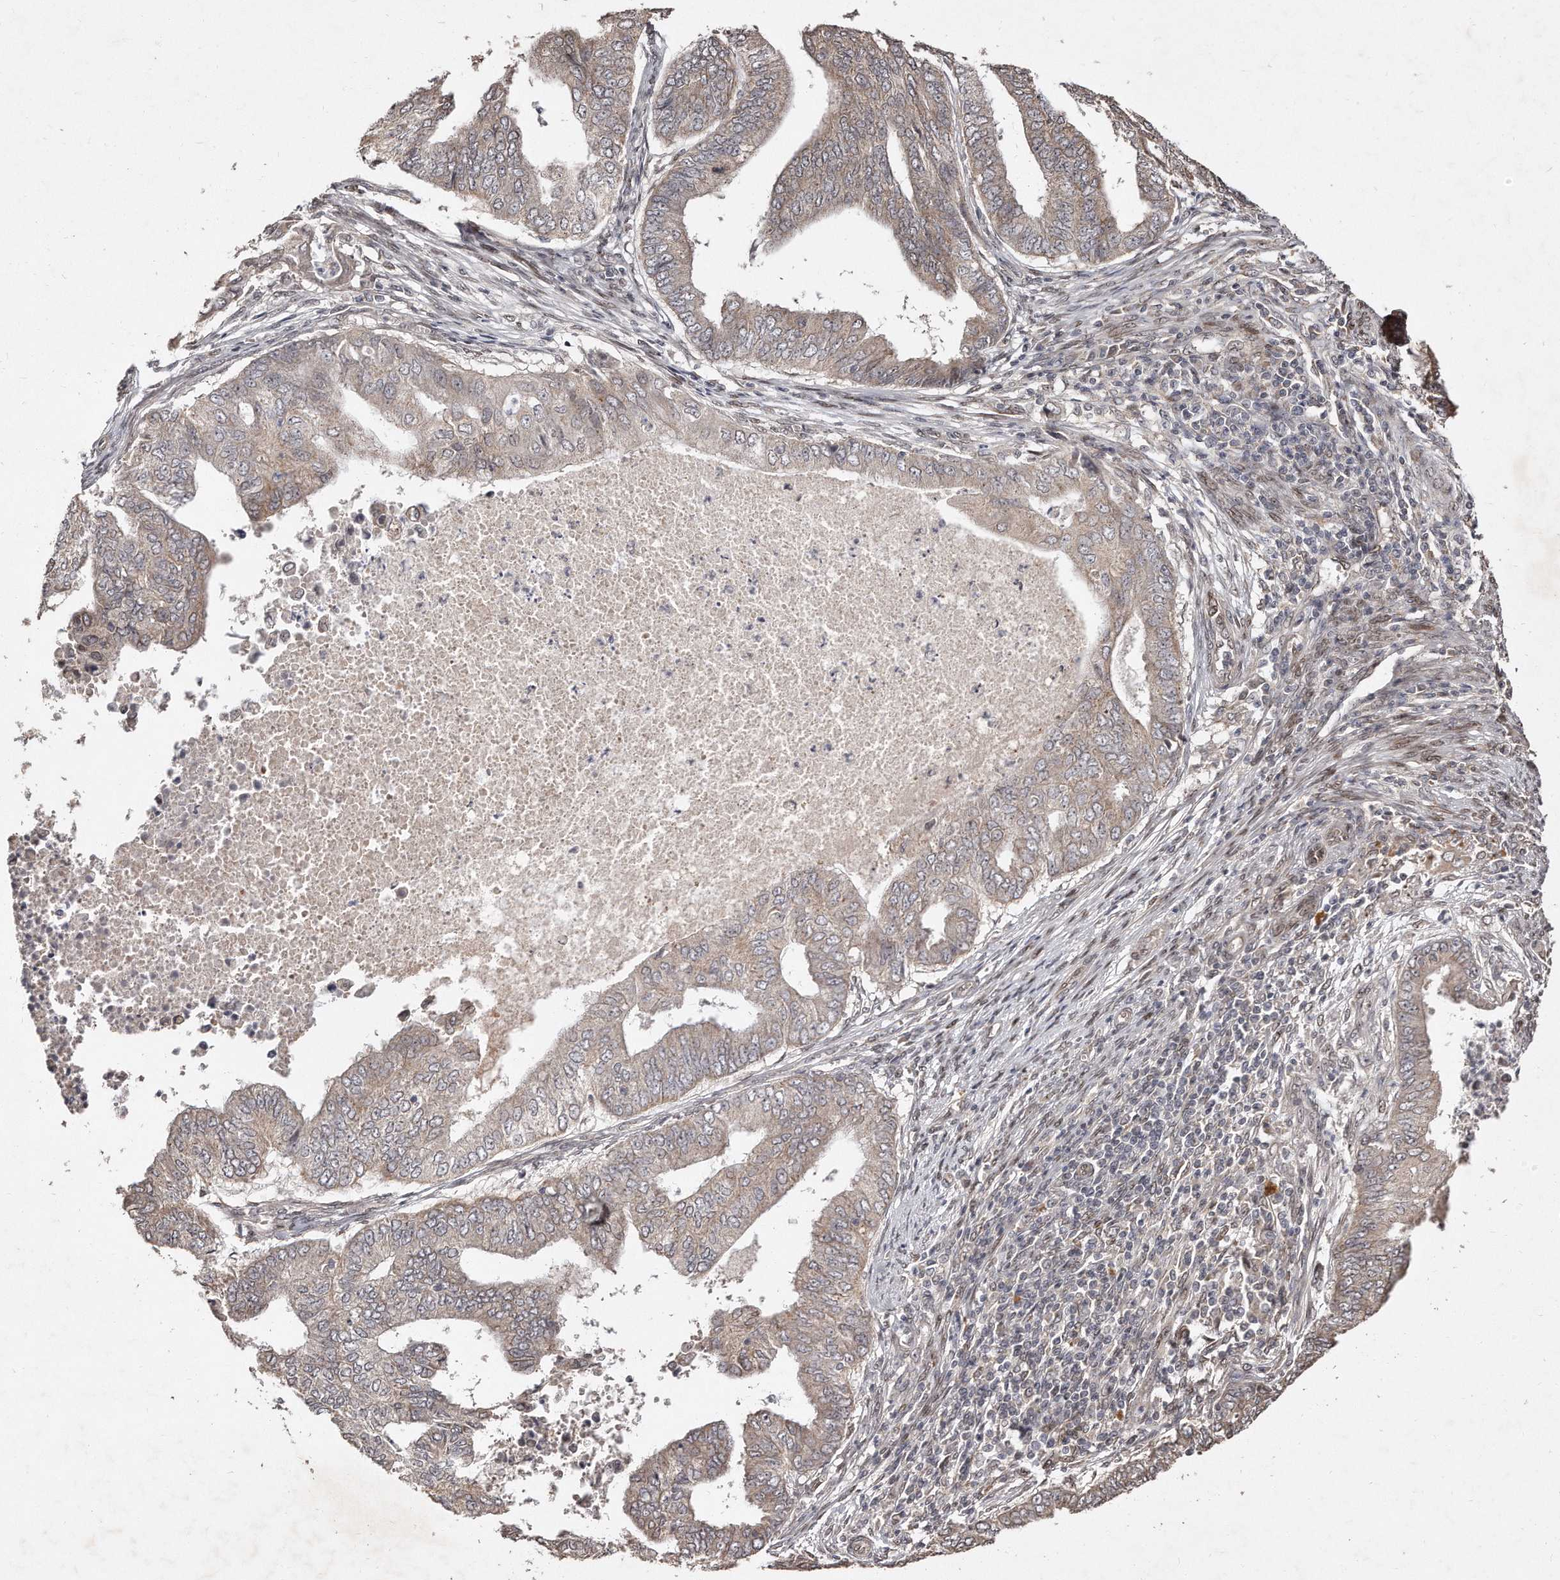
{"staining": {"intensity": "negative", "quantity": "none", "location": "none"}, "tissue": "endometrial cancer", "cell_type": "Tumor cells", "image_type": "cancer", "snomed": [{"axis": "morphology", "description": "Polyp, NOS"}, {"axis": "morphology", "description": "Adenocarcinoma, NOS"}, {"axis": "morphology", "description": "Adenoma, NOS"}, {"axis": "topography", "description": "Endometrium"}], "caption": "Tumor cells show no significant protein expression in endometrial cancer.", "gene": "HASPIN", "patient": {"sex": "female", "age": 79}}